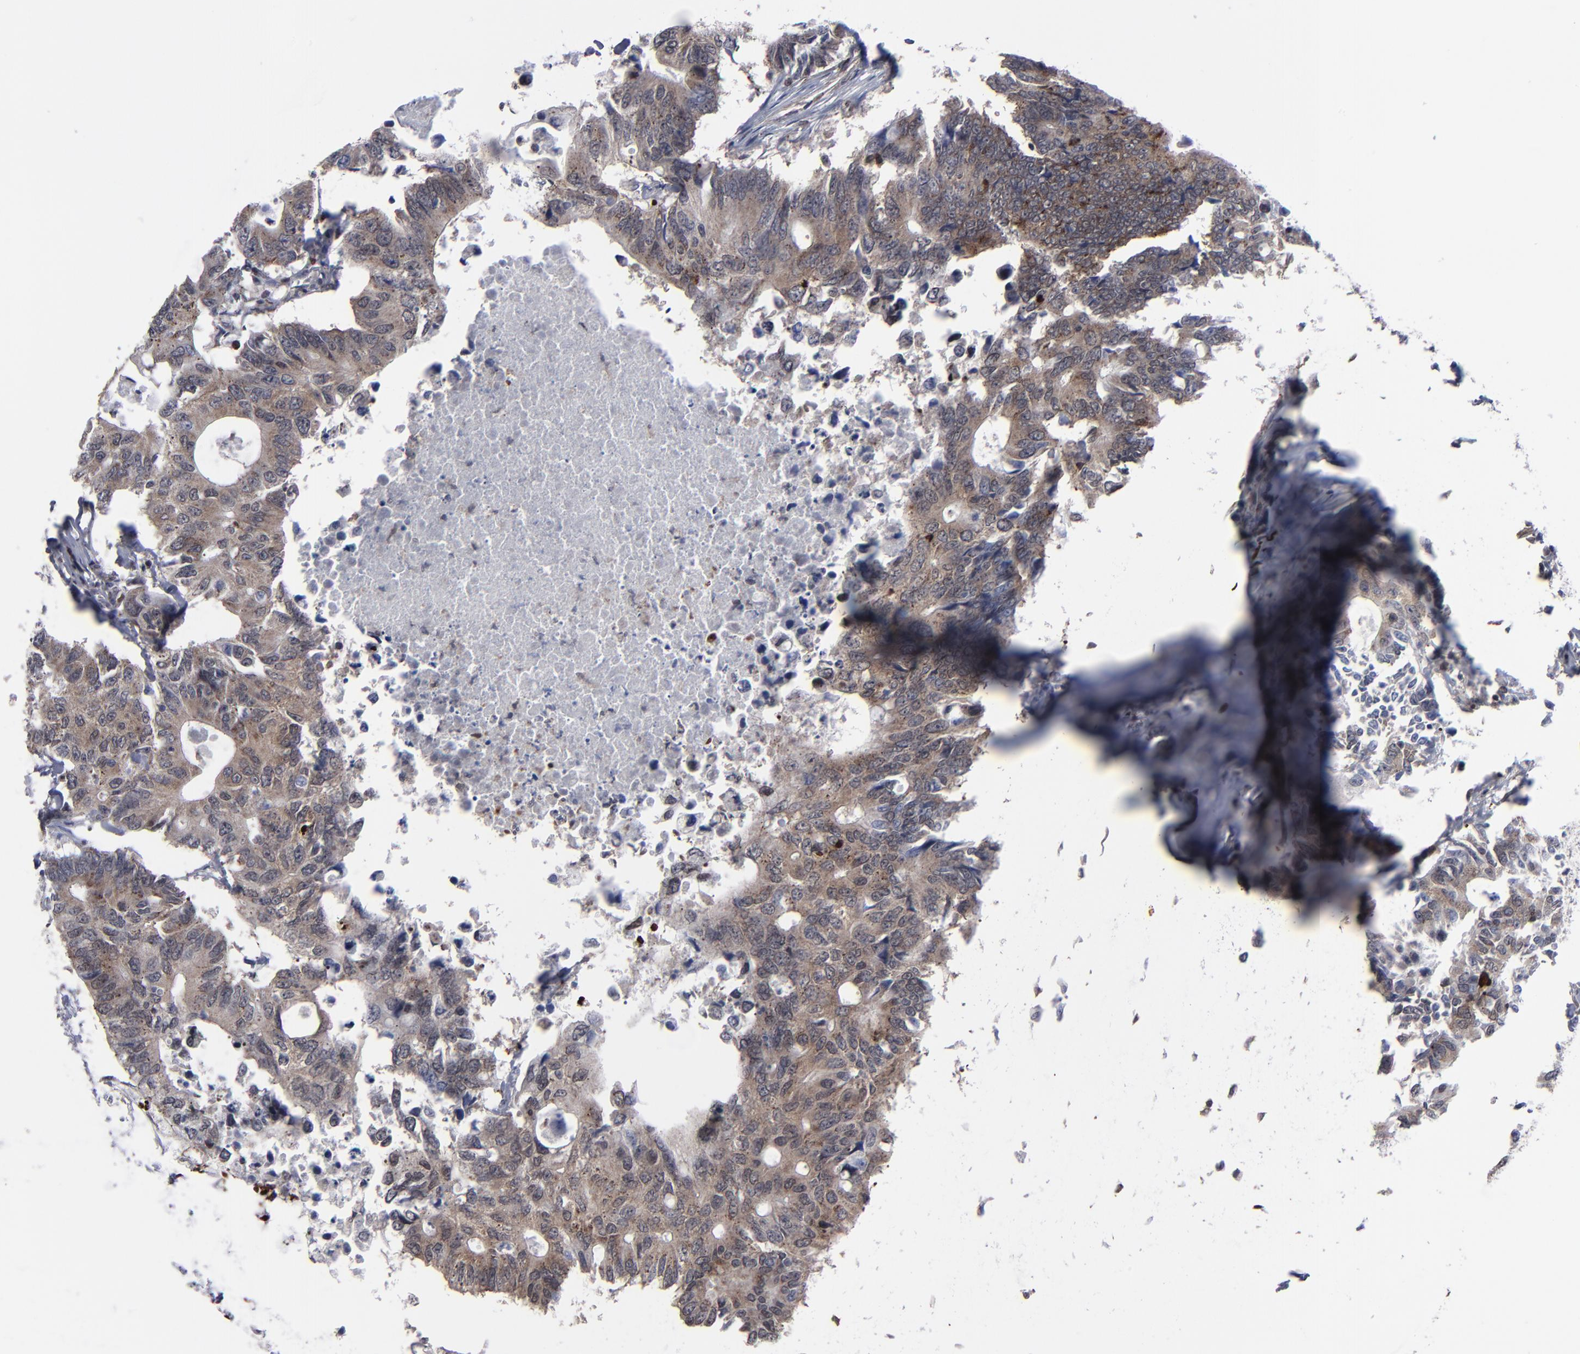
{"staining": {"intensity": "moderate", "quantity": ">75%", "location": "cytoplasmic/membranous"}, "tissue": "colorectal cancer", "cell_type": "Tumor cells", "image_type": "cancer", "snomed": [{"axis": "morphology", "description": "Adenocarcinoma, NOS"}, {"axis": "topography", "description": "Colon"}], "caption": "Human colorectal cancer (adenocarcinoma) stained with a brown dye reveals moderate cytoplasmic/membranous positive positivity in about >75% of tumor cells.", "gene": "KIAA2026", "patient": {"sex": "male", "age": 71}}